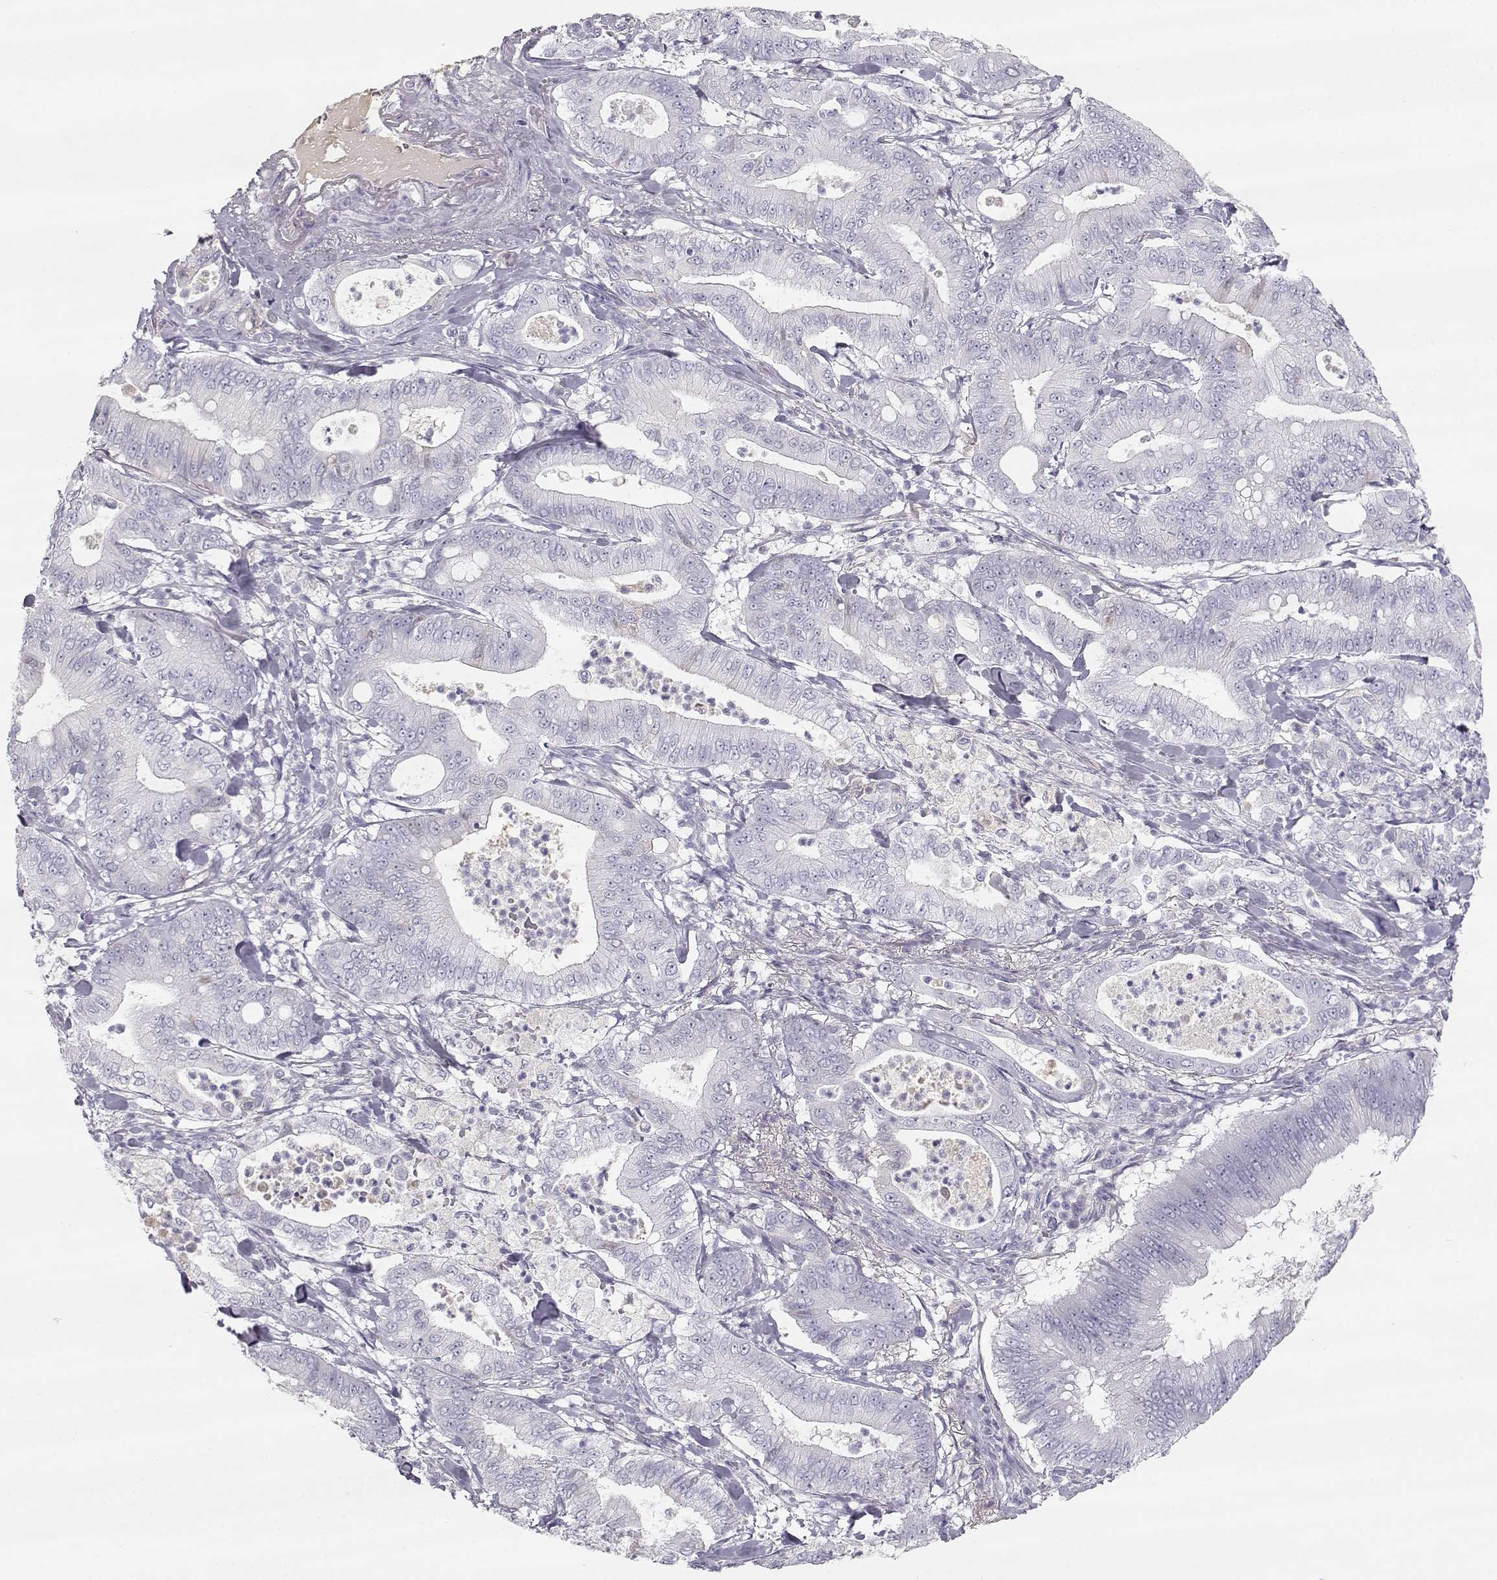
{"staining": {"intensity": "negative", "quantity": "none", "location": "none"}, "tissue": "pancreatic cancer", "cell_type": "Tumor cells", "image_type": "cancer", "snomed": [{"axis": "morphology", "description": "Adenocarcinoma, NOS"}, {"axis": "topography", "description": "Pancreas"}], "caption": "High magnification brightfield microscopy of pancreatic cancer stained with DAB (brown) and counterstained with hematoxylin (blue): tumor cells show no significant positivity.", "gene": "SLCO6A1", "patient": {"sex": "male", "age": 71}}